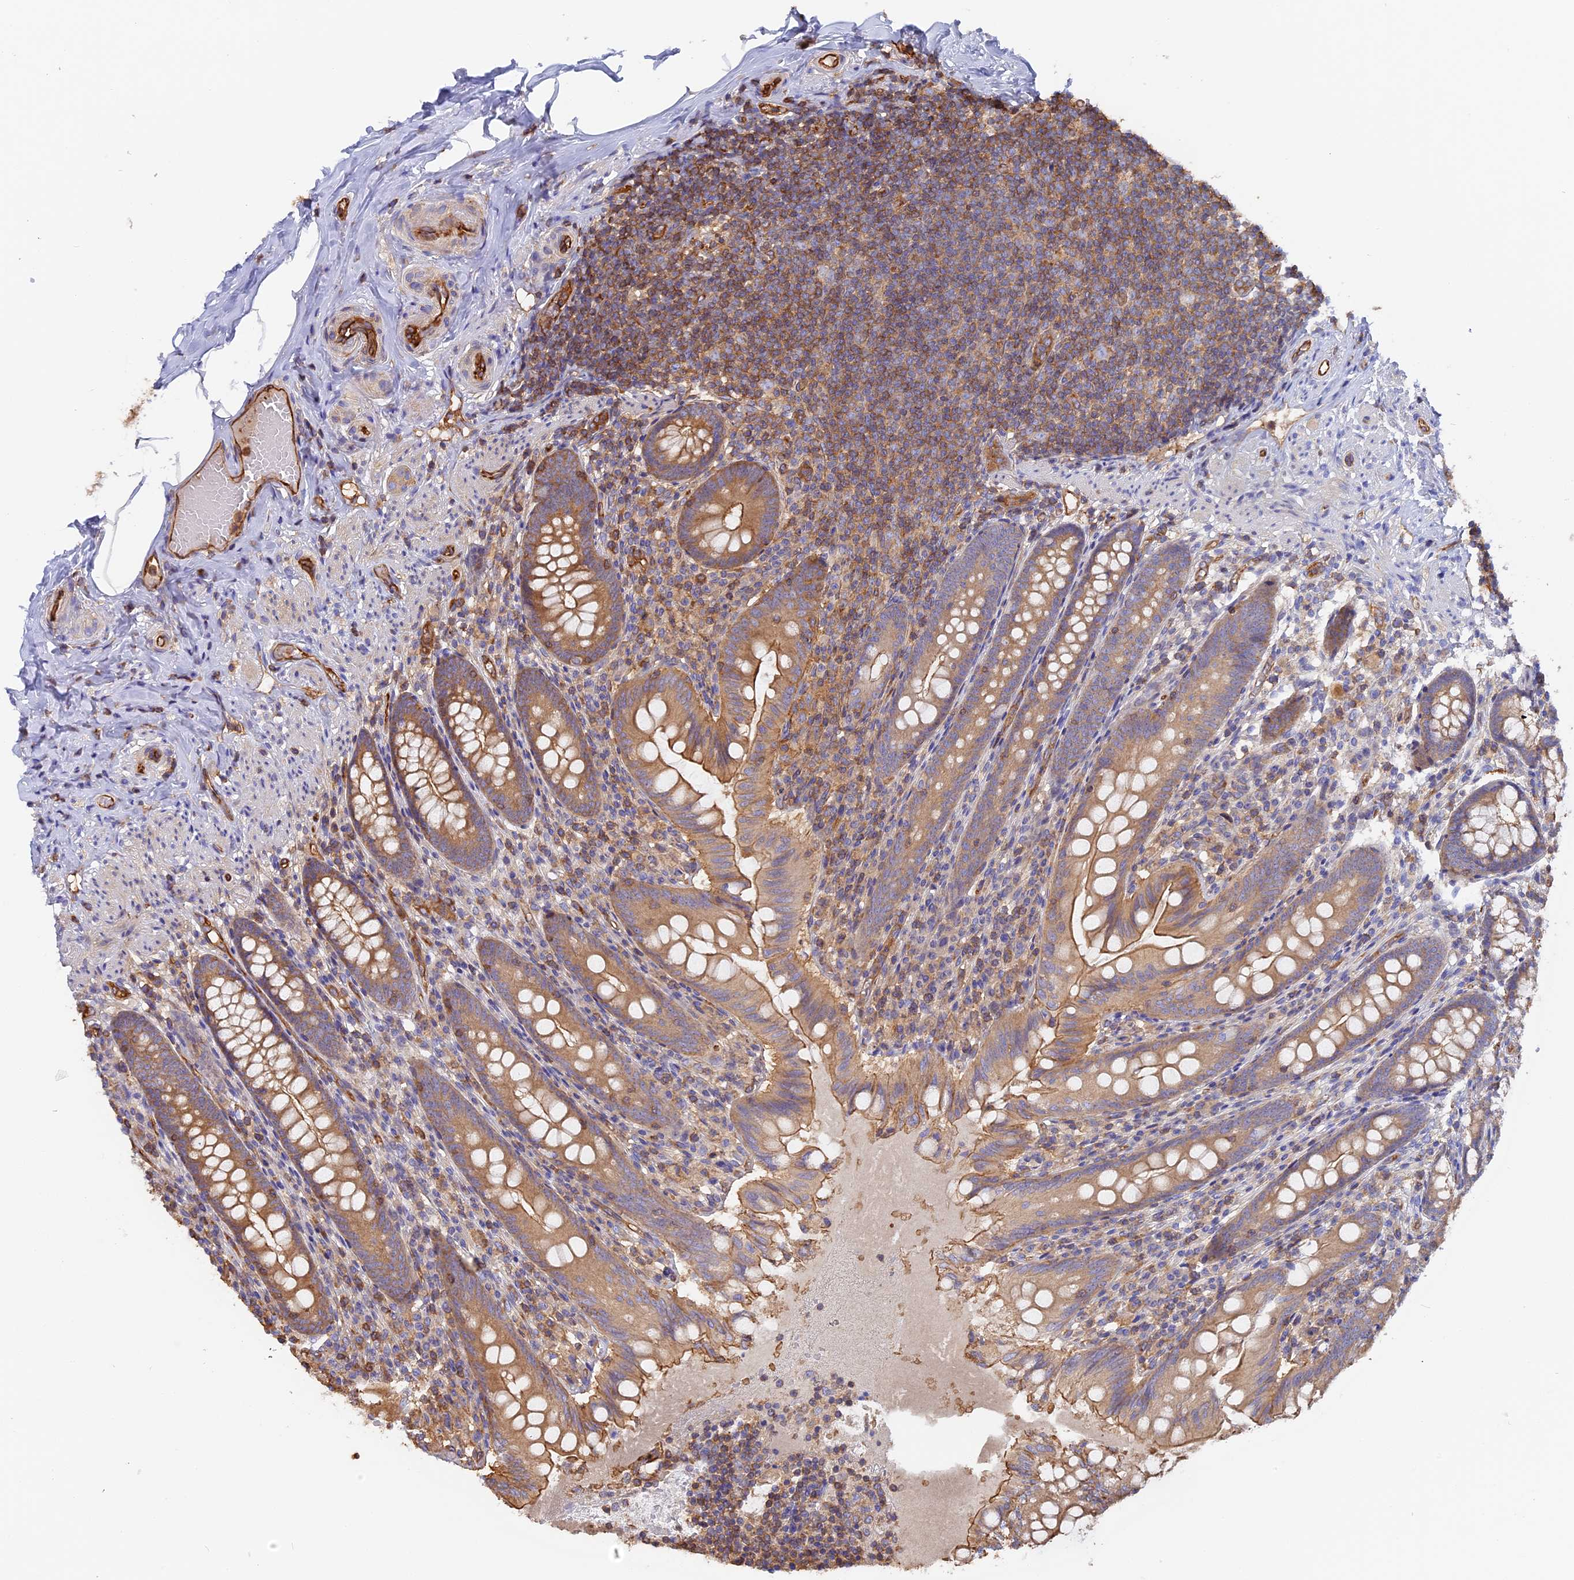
{"staining": {"intensity": "moderate", "quantity": ">75%", "location": "cytoplasmic/membranous"}, "tissue": "appendix", "cell_type": "Glandular cells", "image_type": "normal", "snomed": [{"axis": "morphology", "description": "Normal tissue, NOS"}, {"axis": "topography", "description": "Appendix"}], "caption": "This is a histology image of IHC staining of normal appendix, which shows moderate expression in the cytoplasmic/membranous of glandular cells.", "gene": "VPS18", "patient": {"sex": "male", "age": 55}}